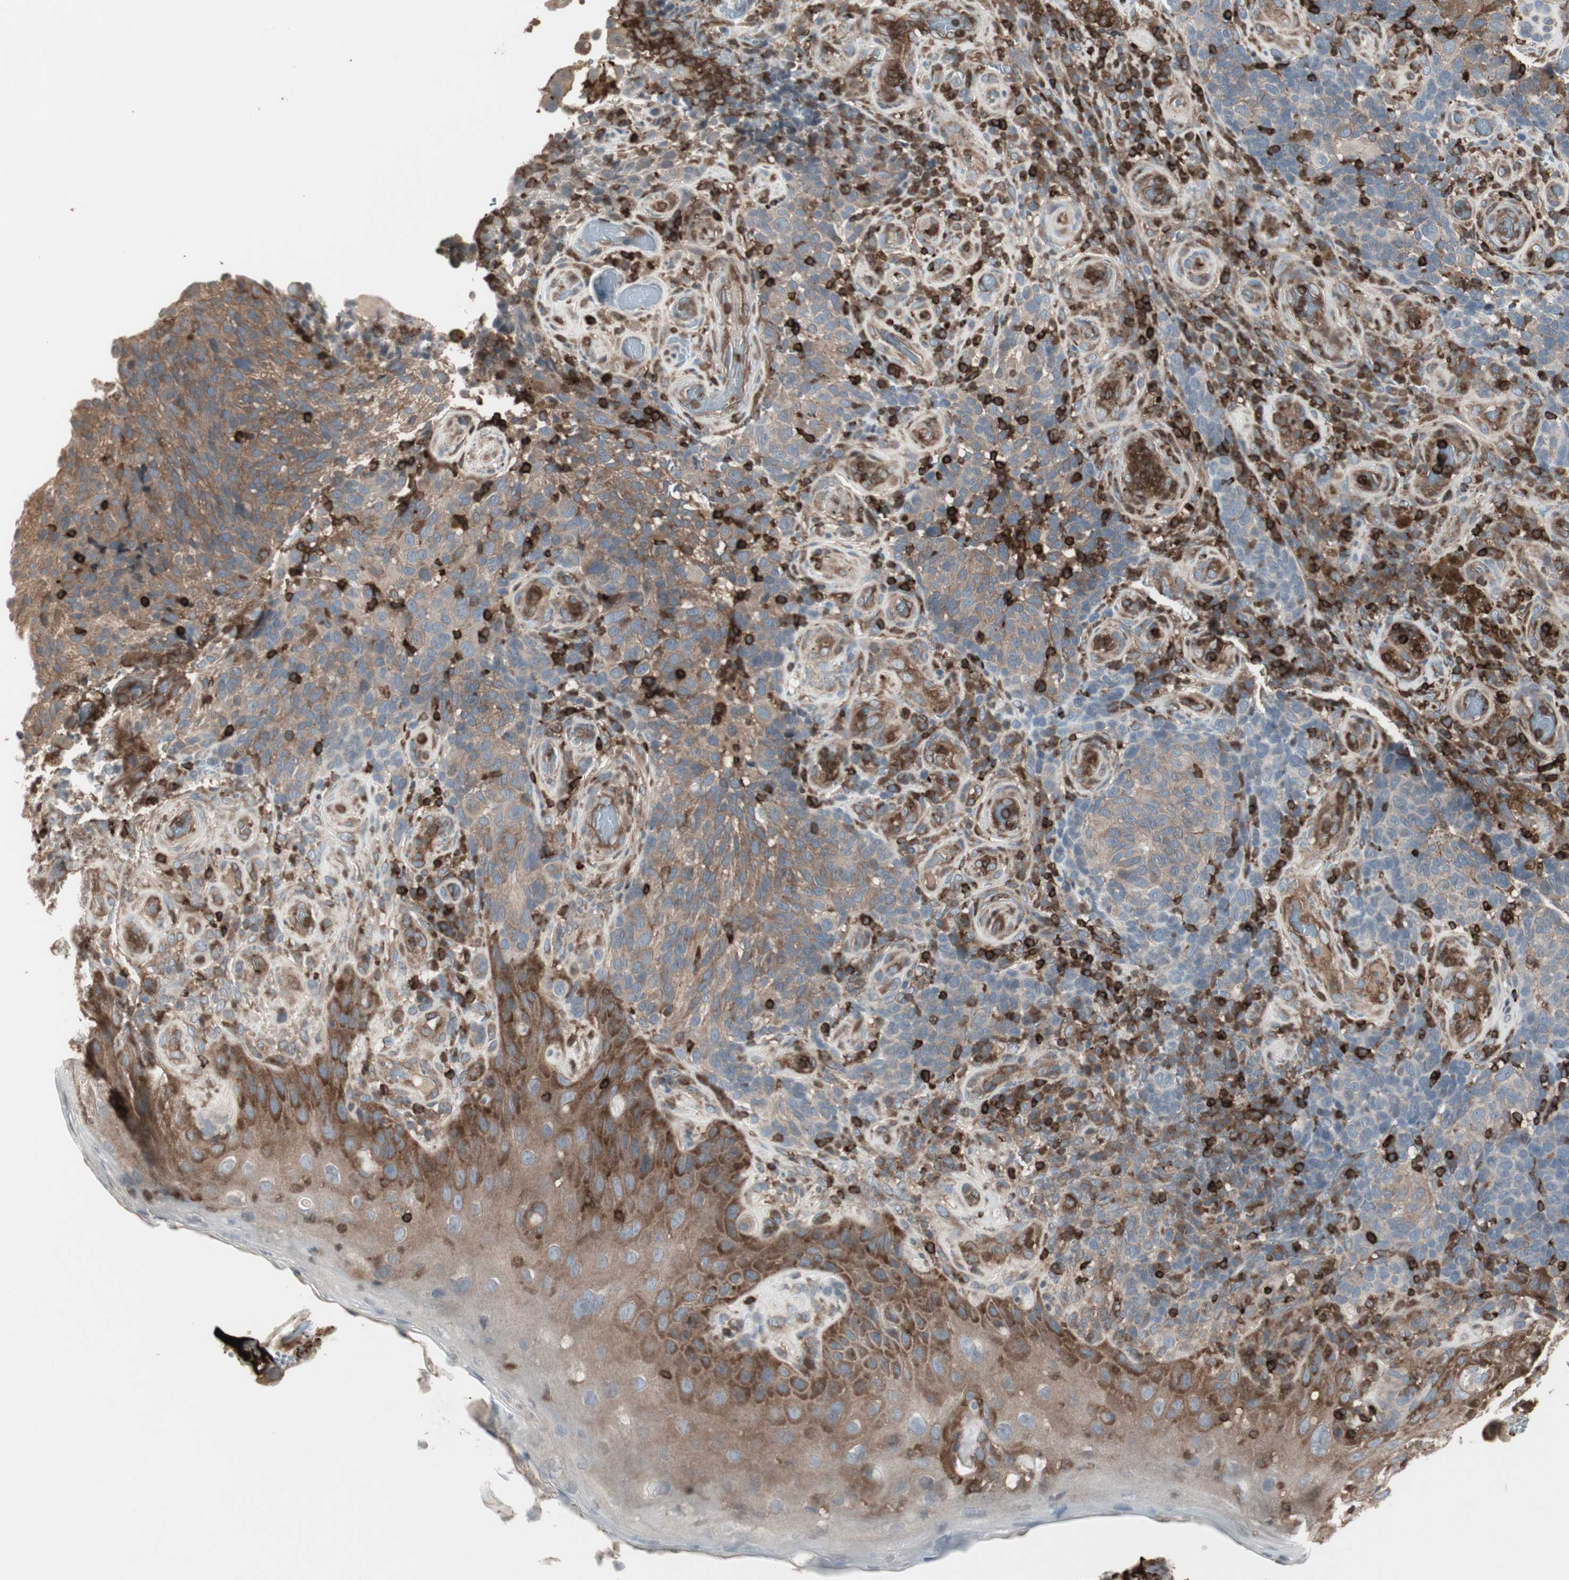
{"staining": {"intensity": "weak", "quantity": ">75%", "location": "cytoplasmic/membranous"}, "tissue": "melanoma", "cell_type": "Tumor cells", "image_type": "cancer", "snomed": [{"axis": "morphology", "description": "Malignant melanoma, NOS"}, {"axis": "topography", "description": "Skin"}], "caption": "This is a histology image of IHC staining of malignant melanoma, which shows weak staining in the cytoplasmic/membranous of tumor cells.", "gene": "ARHGEF1", "patient": {"sex": "female", "age": 73}}